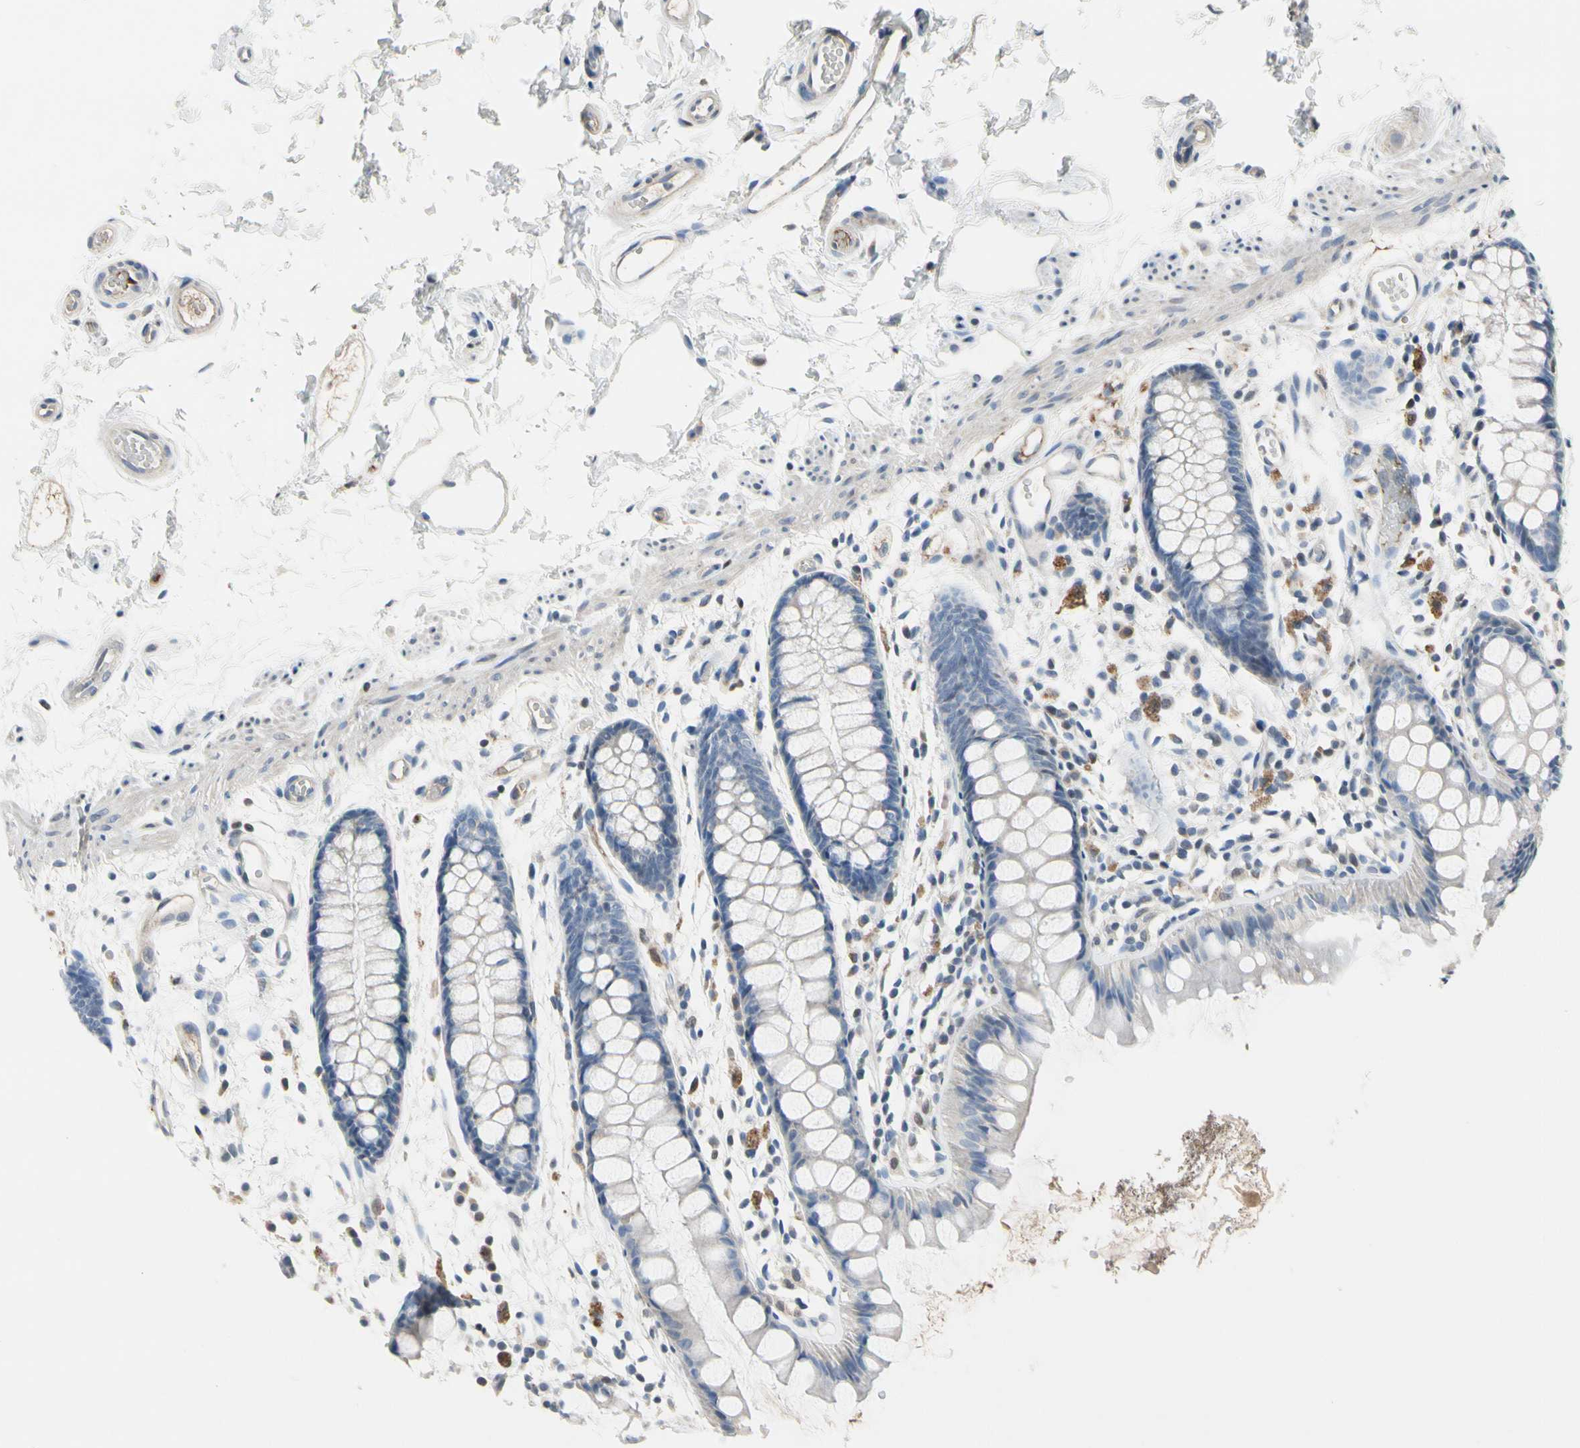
{"staining": {"intensity": "negative", "quantity": "none", "location": "none"}, "tissue": "rectum", "cell_type": "Glandular cells", "image_type": "normal", "snomed": [{"axis": "morphology", "description": "Normal tissue, NOS"}, {"axis": "topography", "description": "Rectum"}], "caption": "IHC histopathology image of benign rectum: rectum stained with DAB (3,3'-diaminobenzidine) exhibits no significant protein expression in glandular cells.", "gene": "ECRG4", "patient": {"sex": "female", "age": 66}}